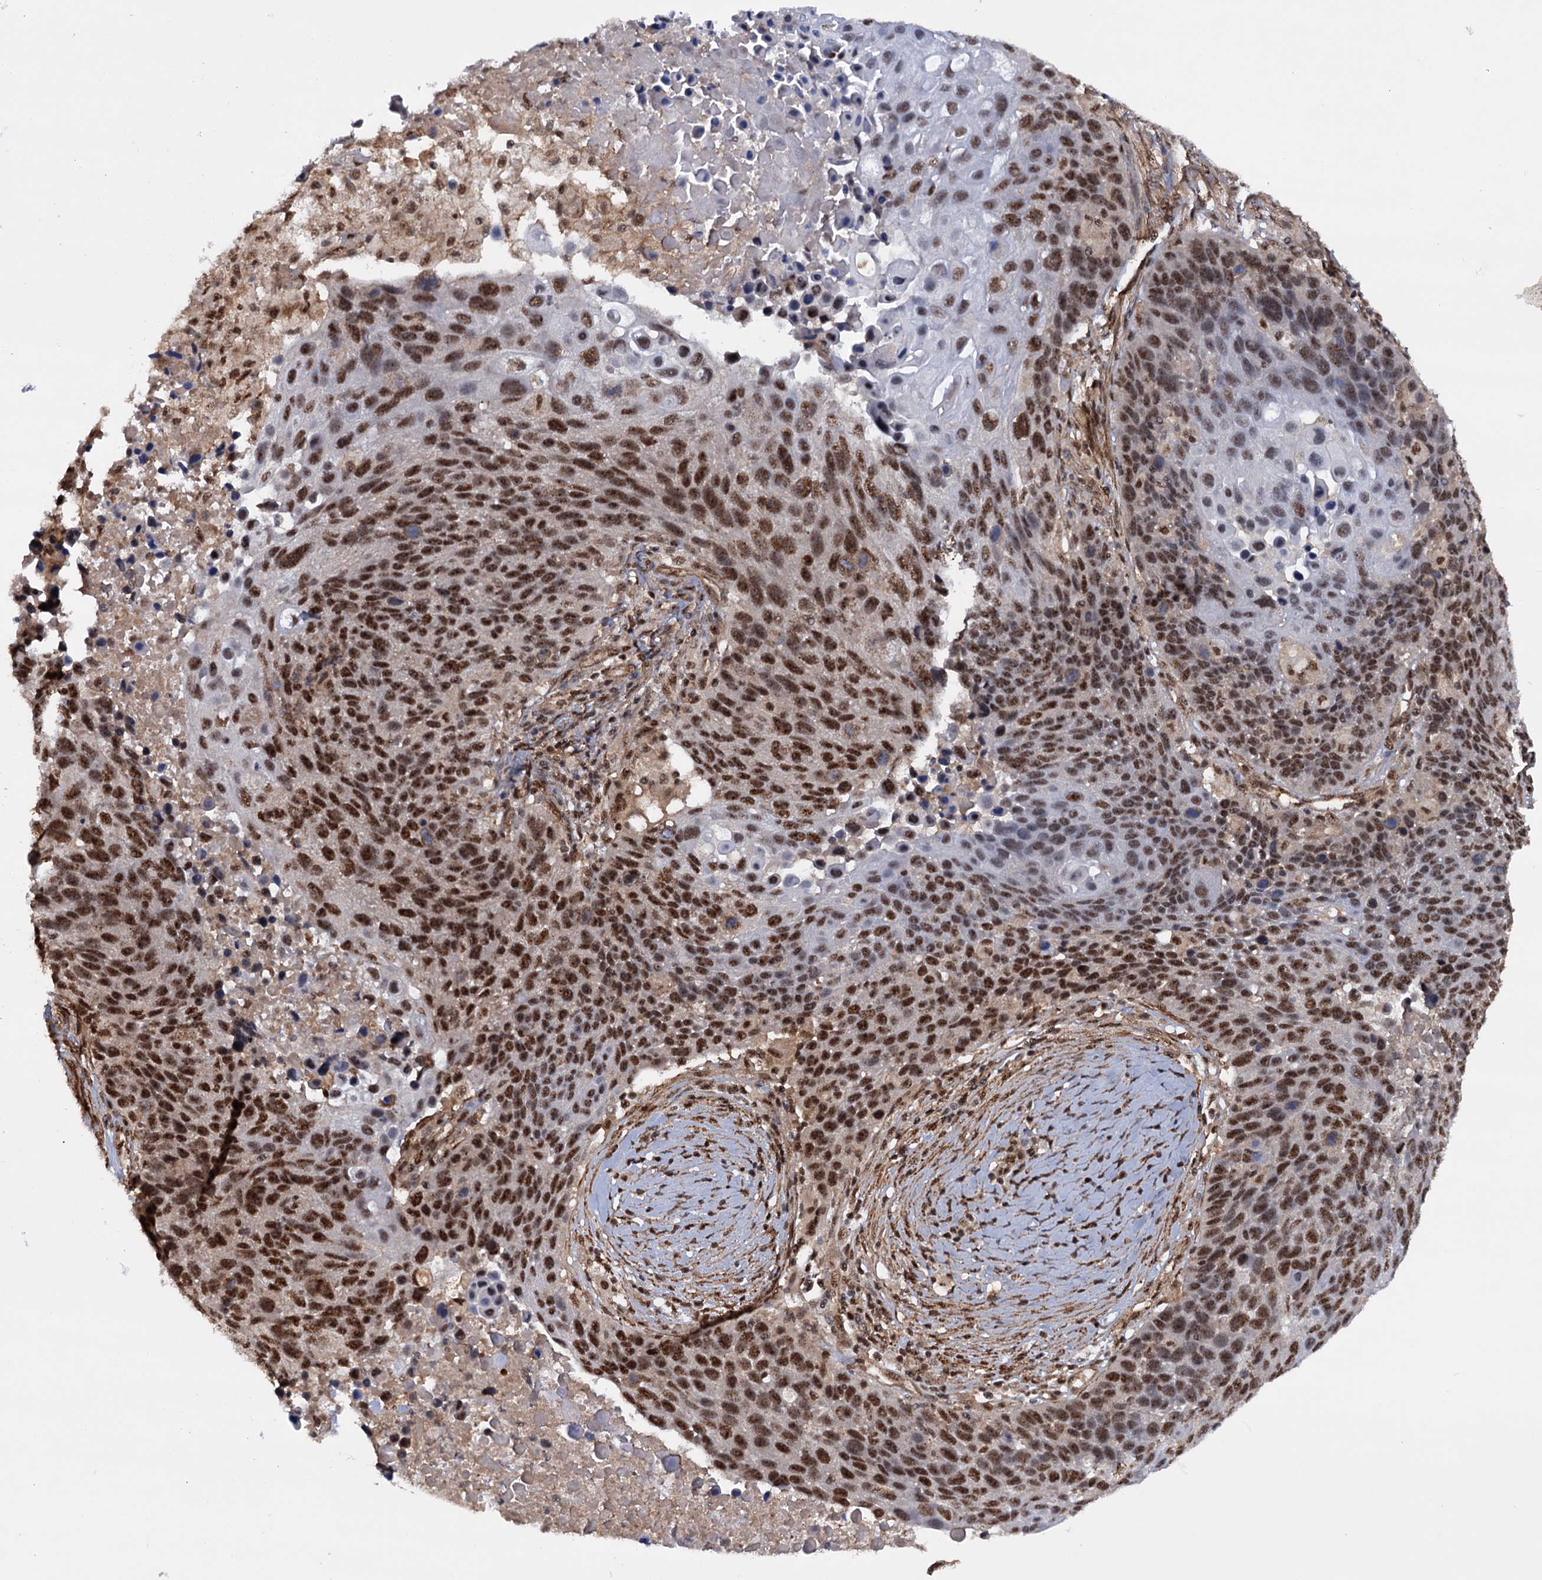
{"staining": {"intensity": "strong", "quantity": ">75%", "location": "nuclear"}, "tissue": "lung cancer", "cell_type": "Tumor cells", "image_type": "cancer", "snomed": [{"axis": "morphology", "description": "Normal tissue, NOS"}, {"axis": "morphology", "description": "Squamous cell carcinoma, NOS"}, {"axis": "topography", "description": "Lymph node"}, {"axis": "topography", "description": "Lung"}], "caption": "This photomicrograph demonstrates immunohistochemistry (IHC) staining of human lung squamous cell carcinoma, with high strong nuclear expression in about >75% of tumor cells.", "gene": "TBC1D12", "patient": {"sex": "male", "age": 66}}